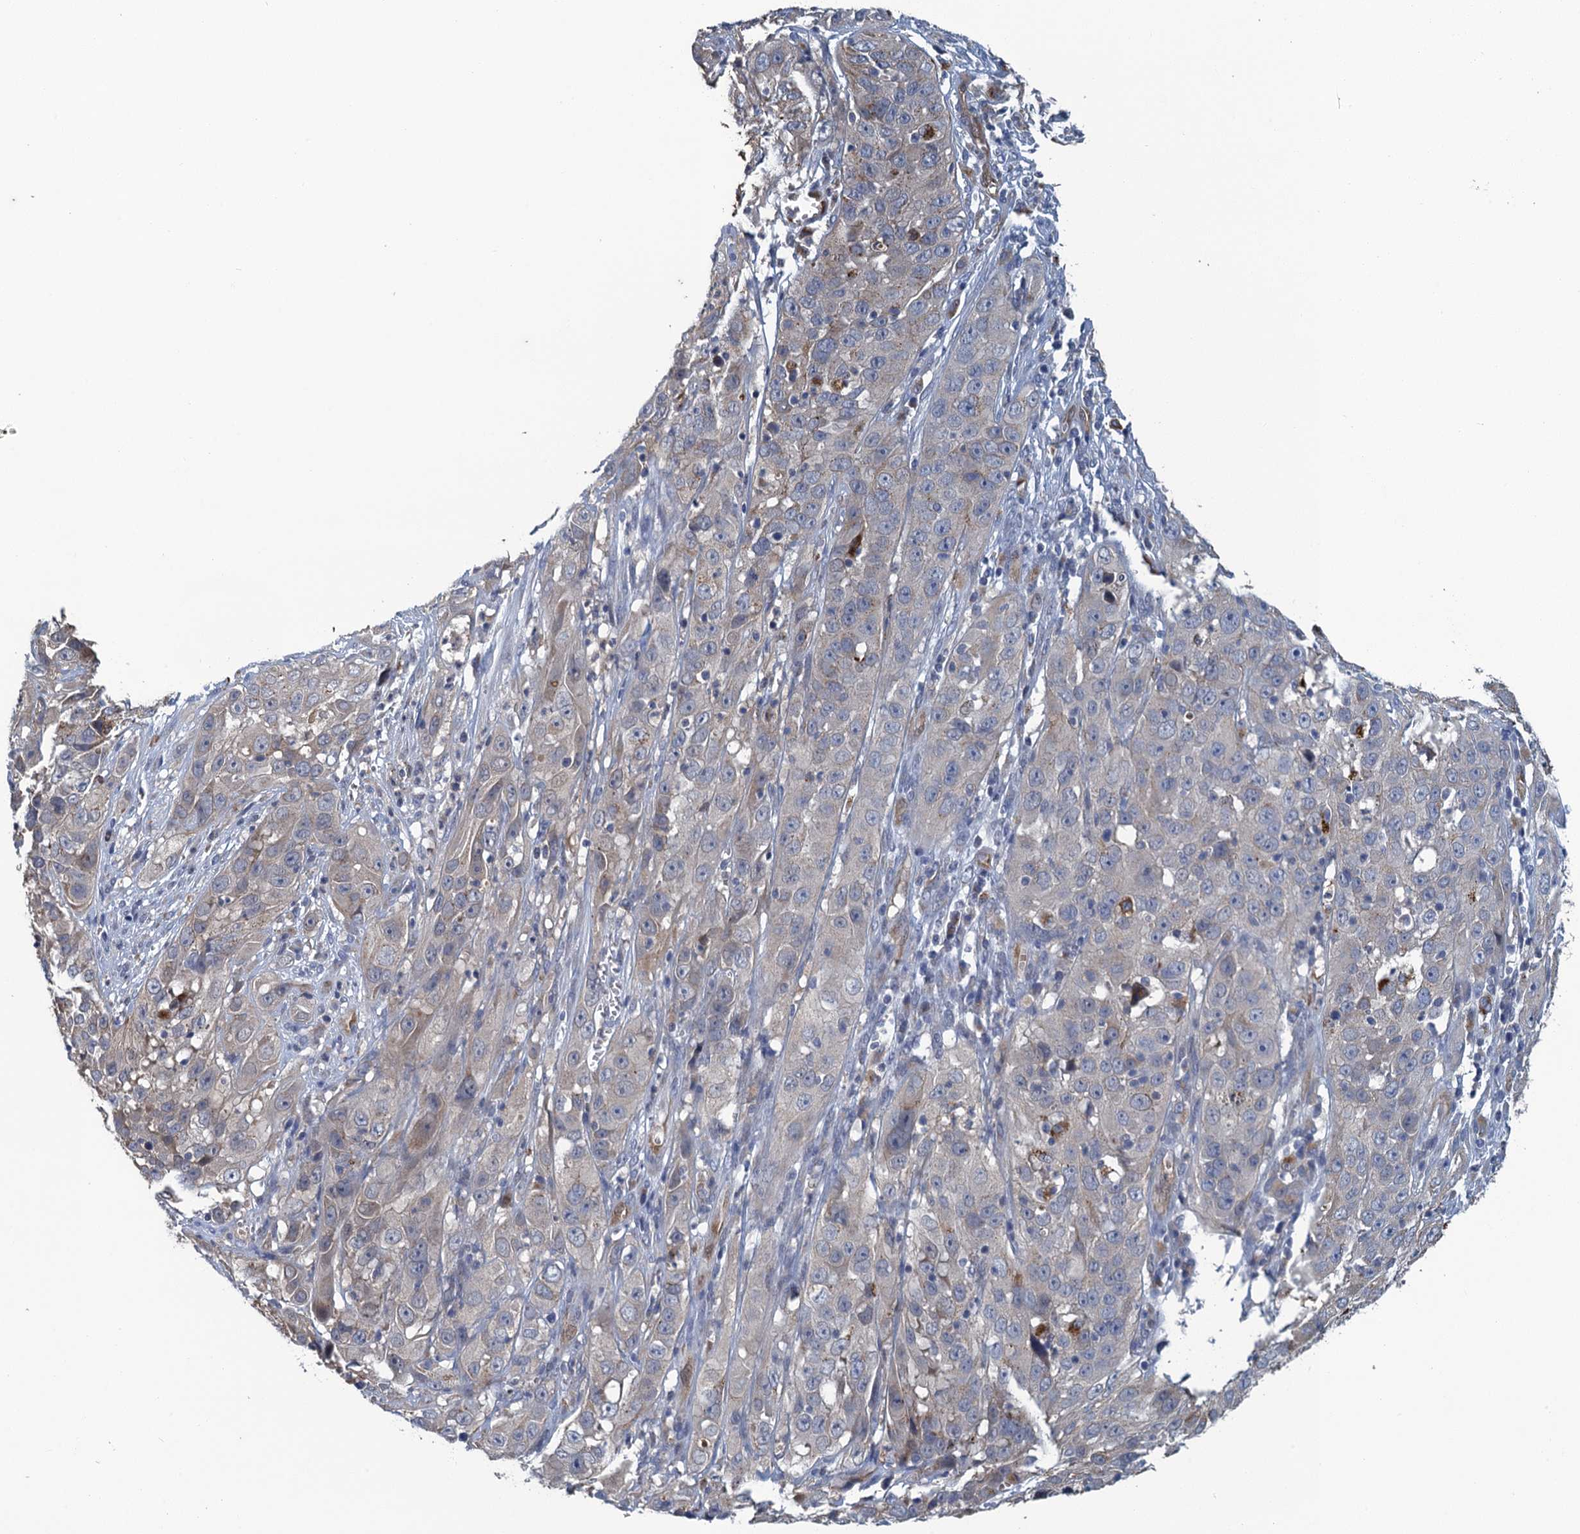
{"staining": {"intensity": "negative", "quantity": "none", "location": "none"}, "tissue": "cervical cancer", "cell_type": "Tumor cells", "image_type": "cancer", "snomed": [{"axis": "morphology", "description": "Squamous cell carcinoma, NOS"}, {"axis": "topography", "description": "Cervix"}], "caption": "Protein analysis of squamous cell carcinoma (cervical) displays no significant positivity in tumor cells. (Immunohistochemistry (ihc), brightfield microscopy, high magnification).", "gene": "KBTBD8", "patient": {"sex": "female", "age": 32}}